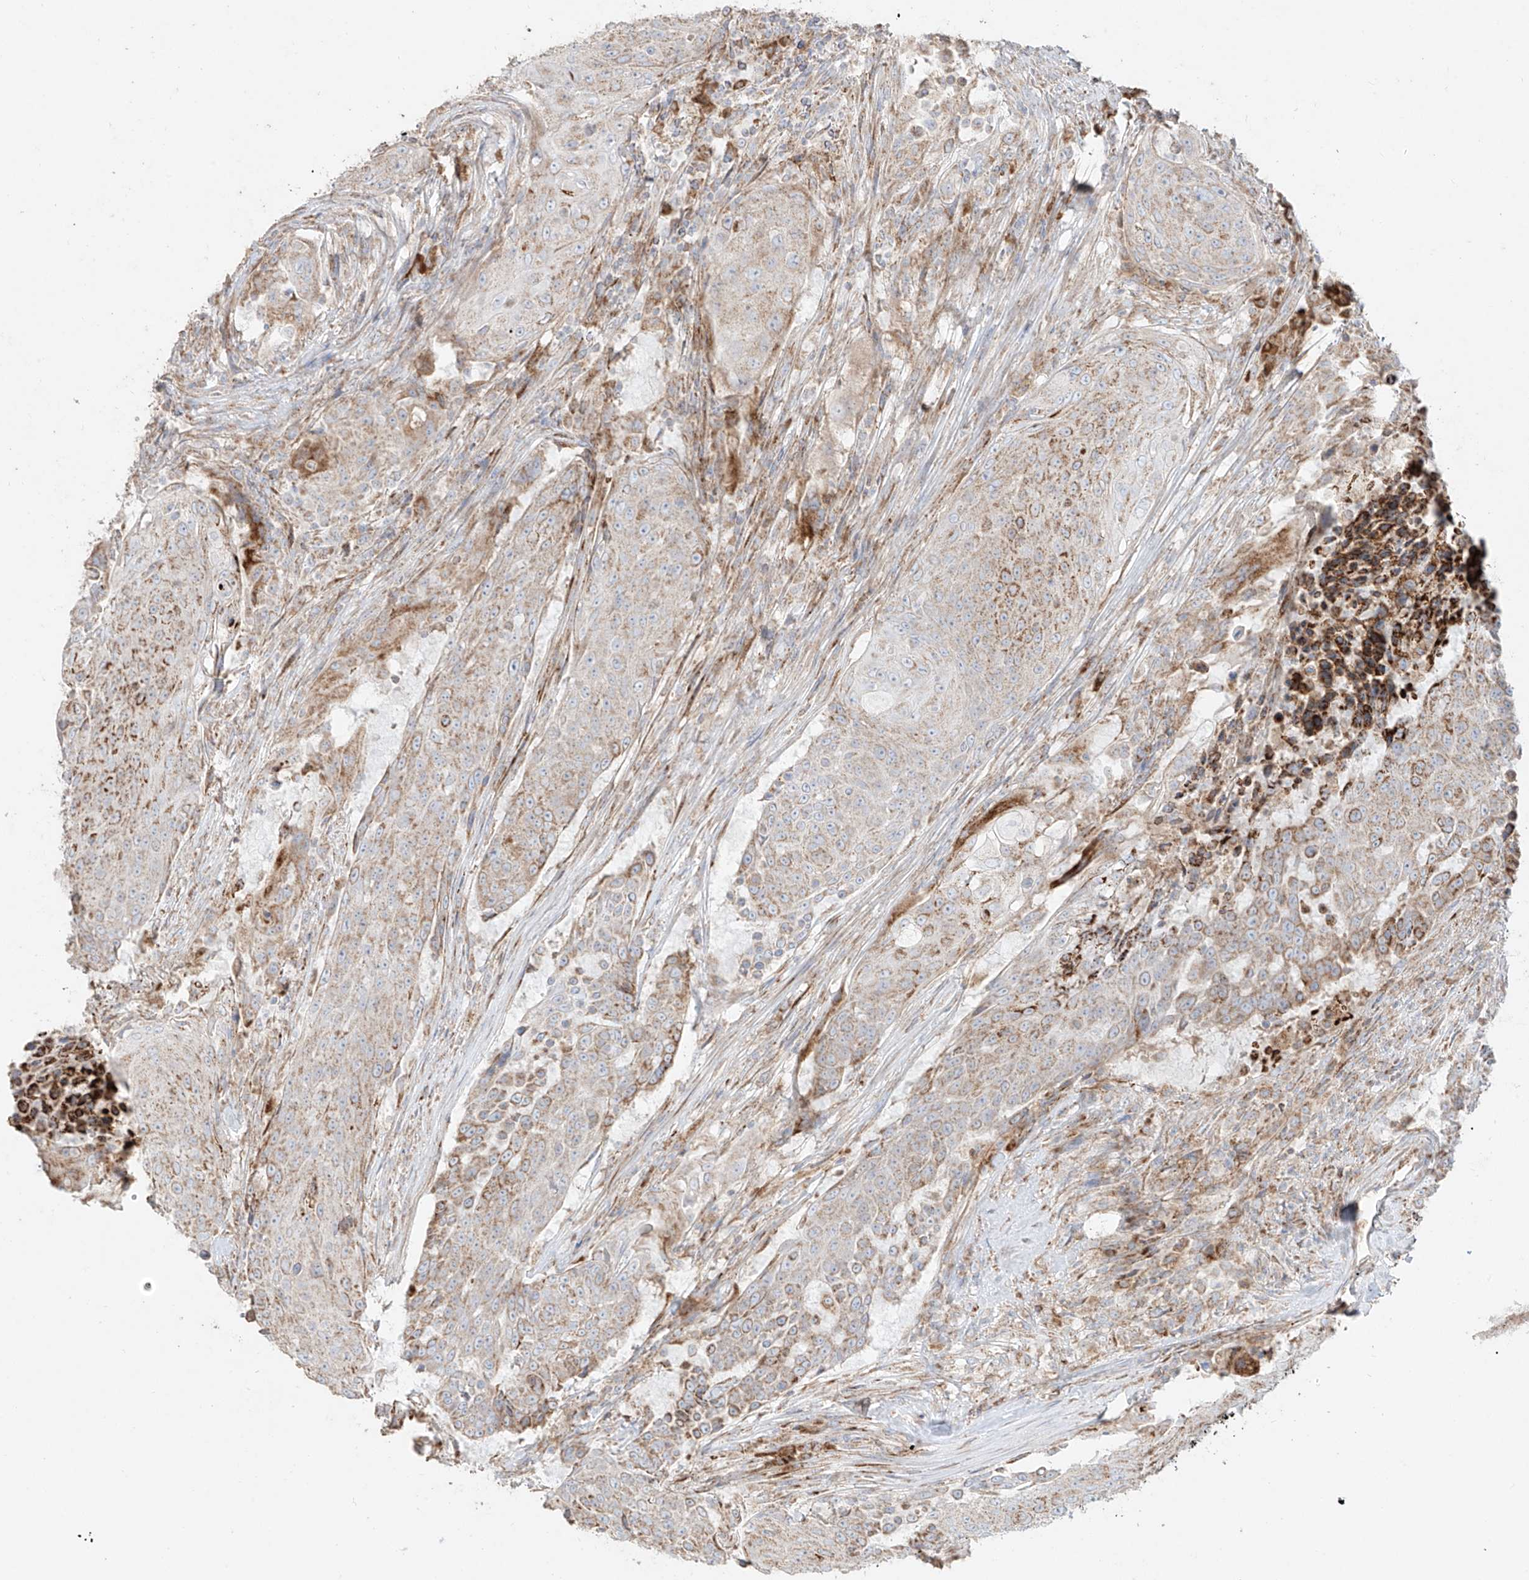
{"staining": {"intensity": "moderate", "quantity": "25%-75%", "location": "cytoplasmic/membranous"}, "tissue": "urothelial cancer", "cell_type": "Tumor cells", "image_type": "cancer", "snomed": [{"axis": "morphology", "description": "Urothelial carcinoma, High grade"}, {"axis": "topography", "description": "Urinary bladder"}], "caption": "This histopathology image reveals urothelial cancer stained with IHC to label a protein in brown. The cytoplasmic/membranous of tumor cells show moderate positivity for the protein. Nuclei are counter-stained blue.", "gene": "COLGALT2", "patient": {"sex": "female", "age": 63}}